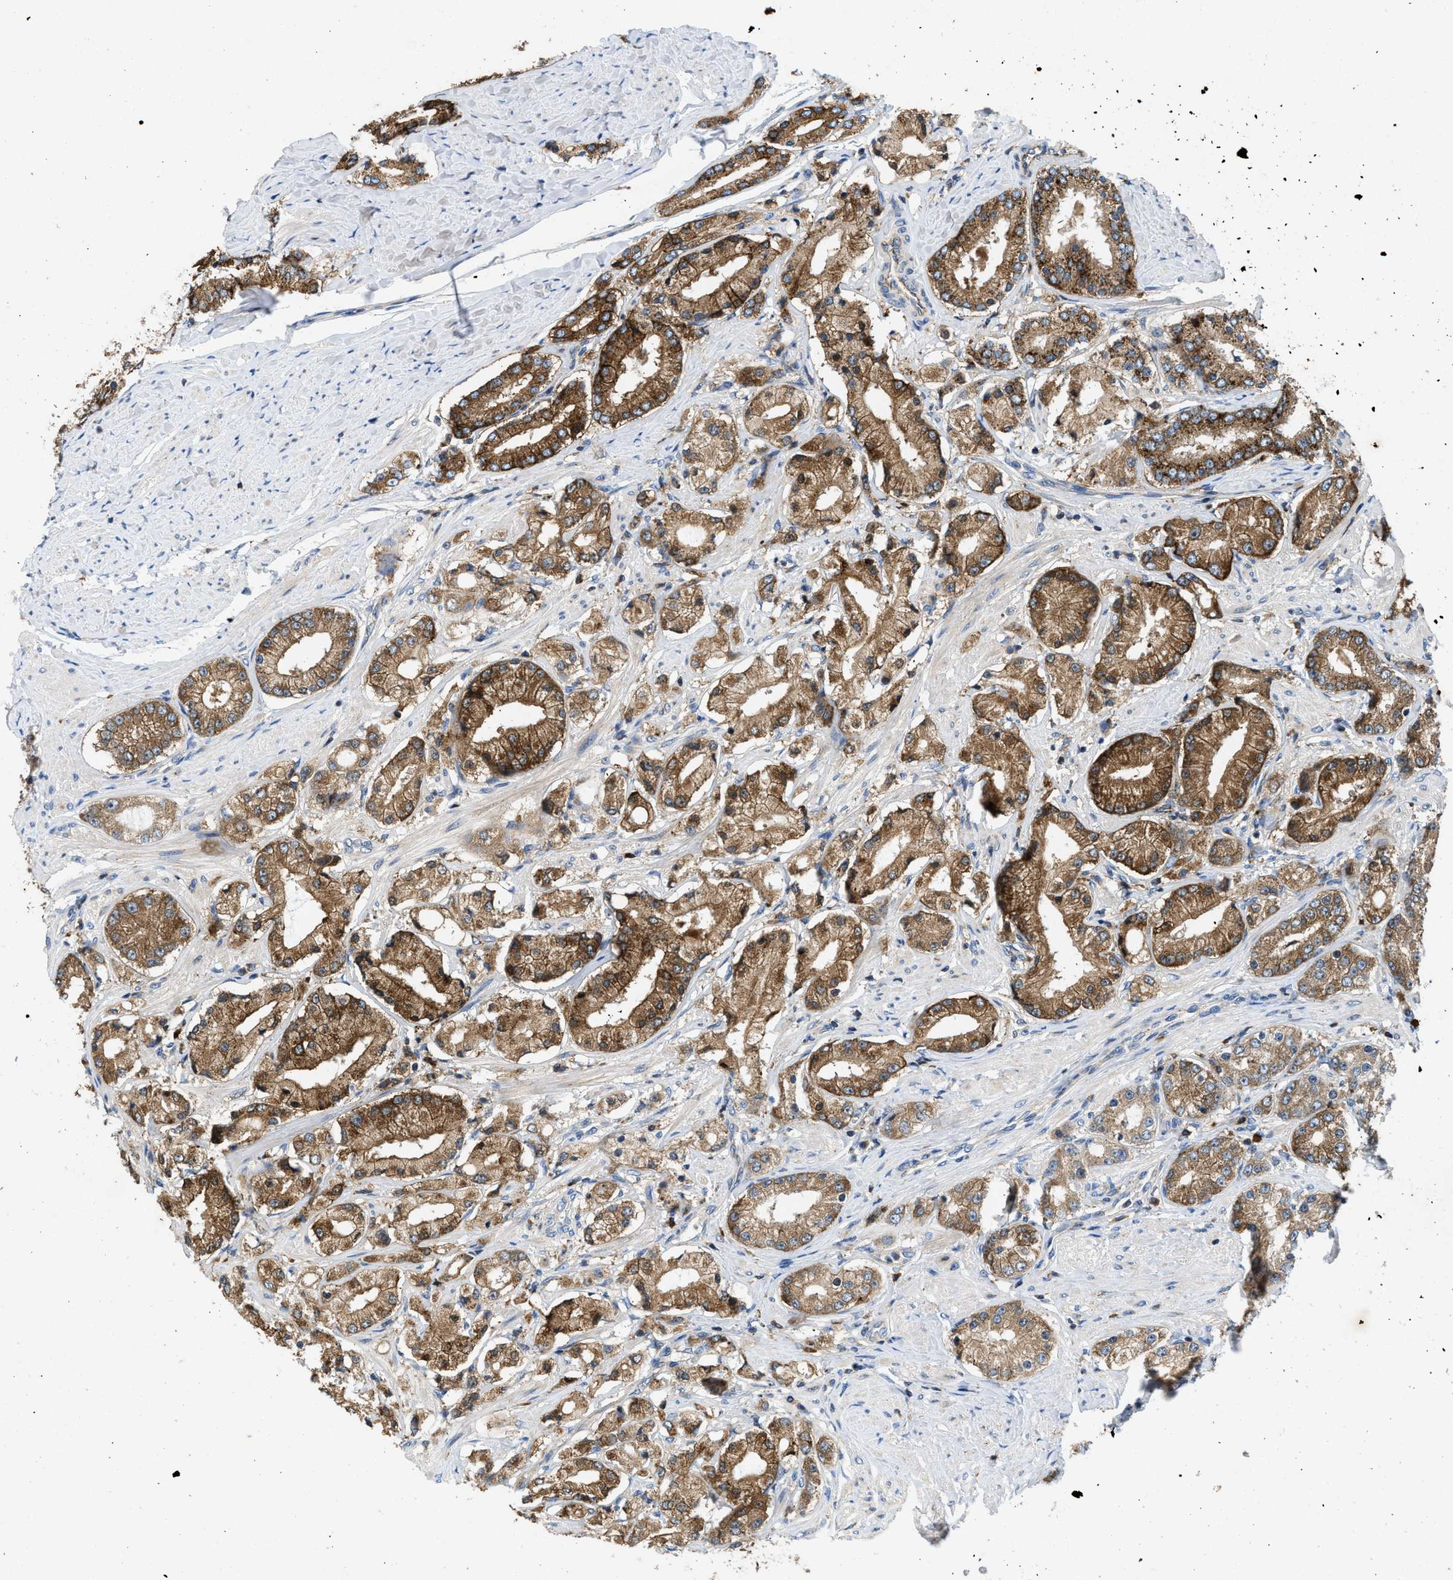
{"staining": {"intensity": "moderate", "quantity": ">75%", "location": "cytoplasmic/membranous"}, "tissue": "prostate cancer", "cell_type": "Tumor cells", "image_type": "cancer", "snomed": [{"axis": "morphology", "description": "Adenocarcinoma, Low grade"}, {"axis": "topography", "description": "Prostate"}], "caption": "The photomicrograph displays immunohistochemical staining of prostate cancer. There is moderate cytoplasmic/membranous positivity is identified in approximately >75% of tumor cells.", "gene": "ENPP4", "patient": {"sex": "male", "age": 63}}